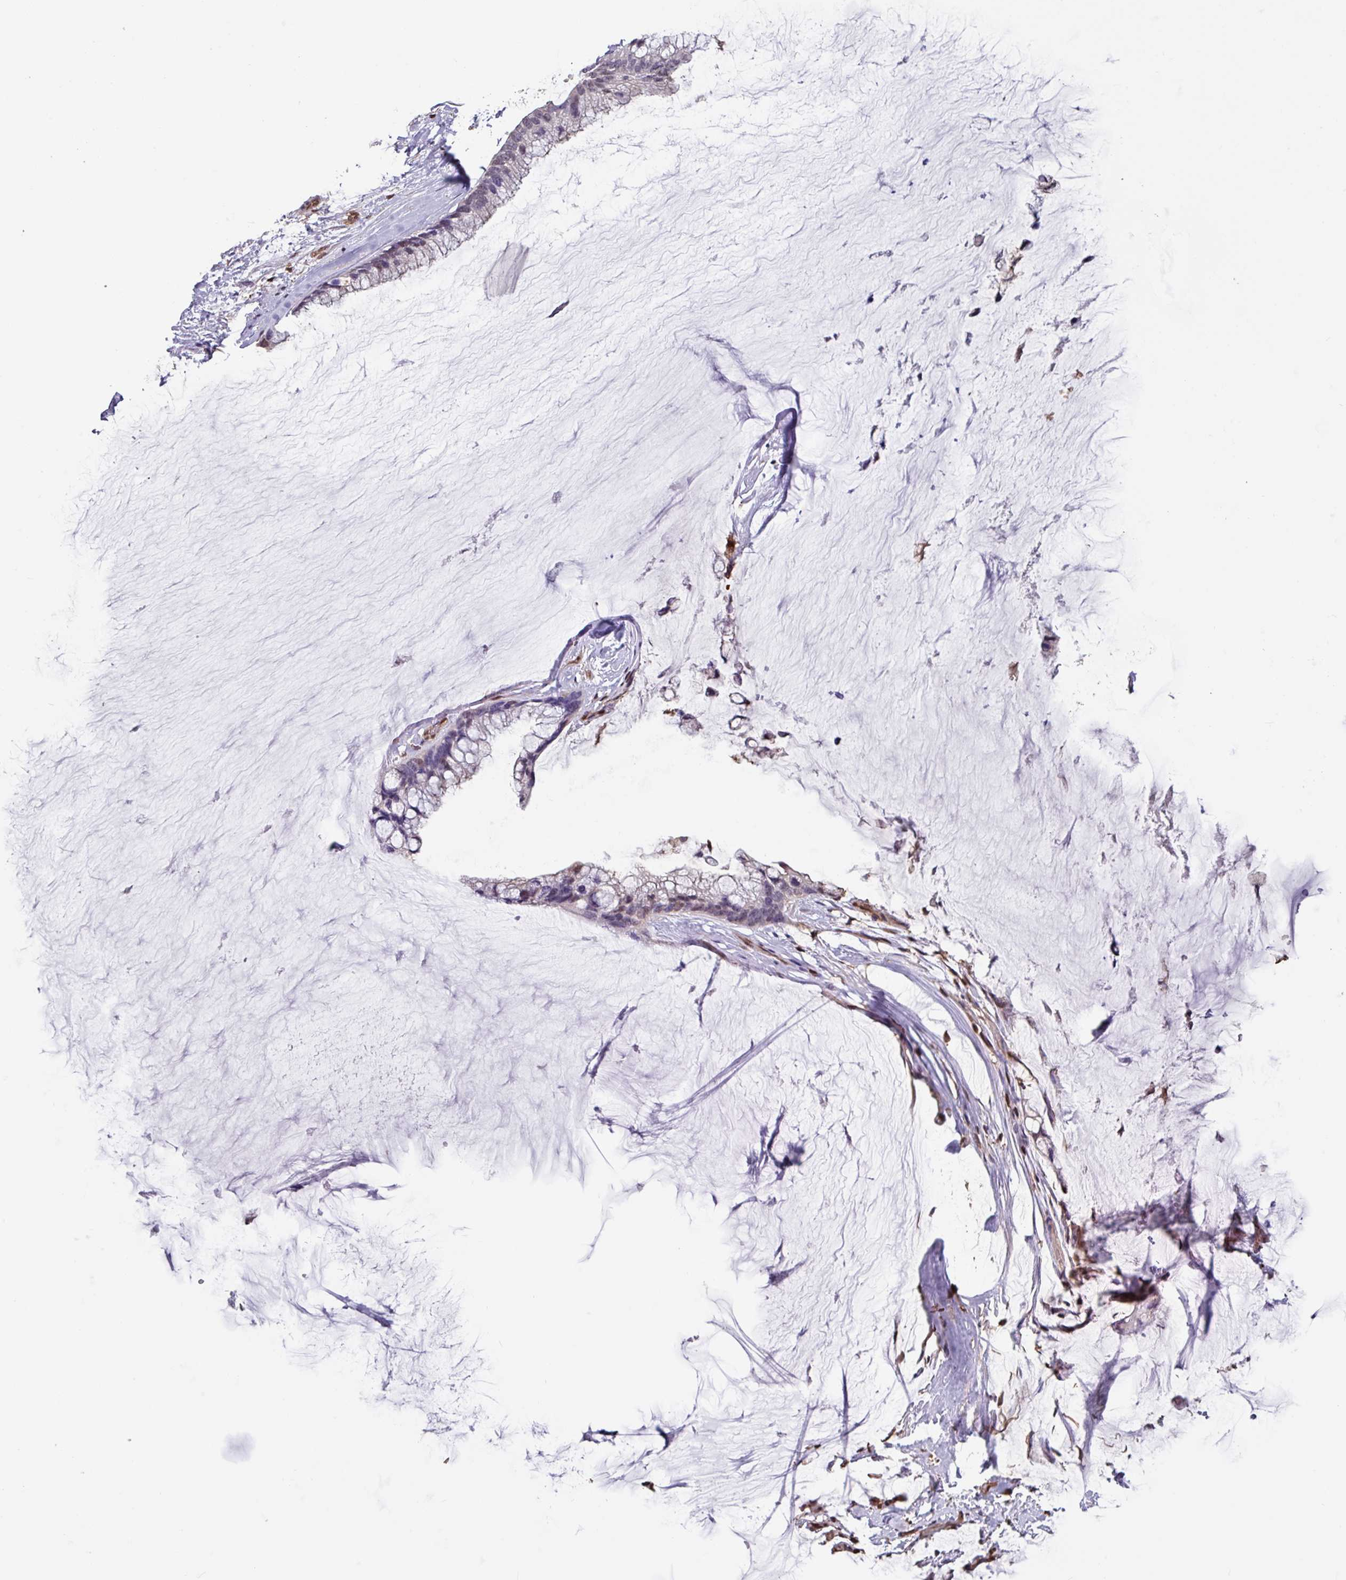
{"staining": {"intensity": "negative", "quantity": "none", "location": "none"}, "tissue": "ovarian cancer", "cell_type": "Tumor cells", "image_type": "cancer", "snomed": [{"axis": "morphology", "description": "Cystadenocarcinoma, mucinous, NOS"}, {"axis": "topography", "description": "Ovary"}], "caption": "The photomicrograph displays no staining of tumor cells in ovarian cancer.", "gene": "ARHGDIB", "patient": {"sex": "female", "age": 39}}